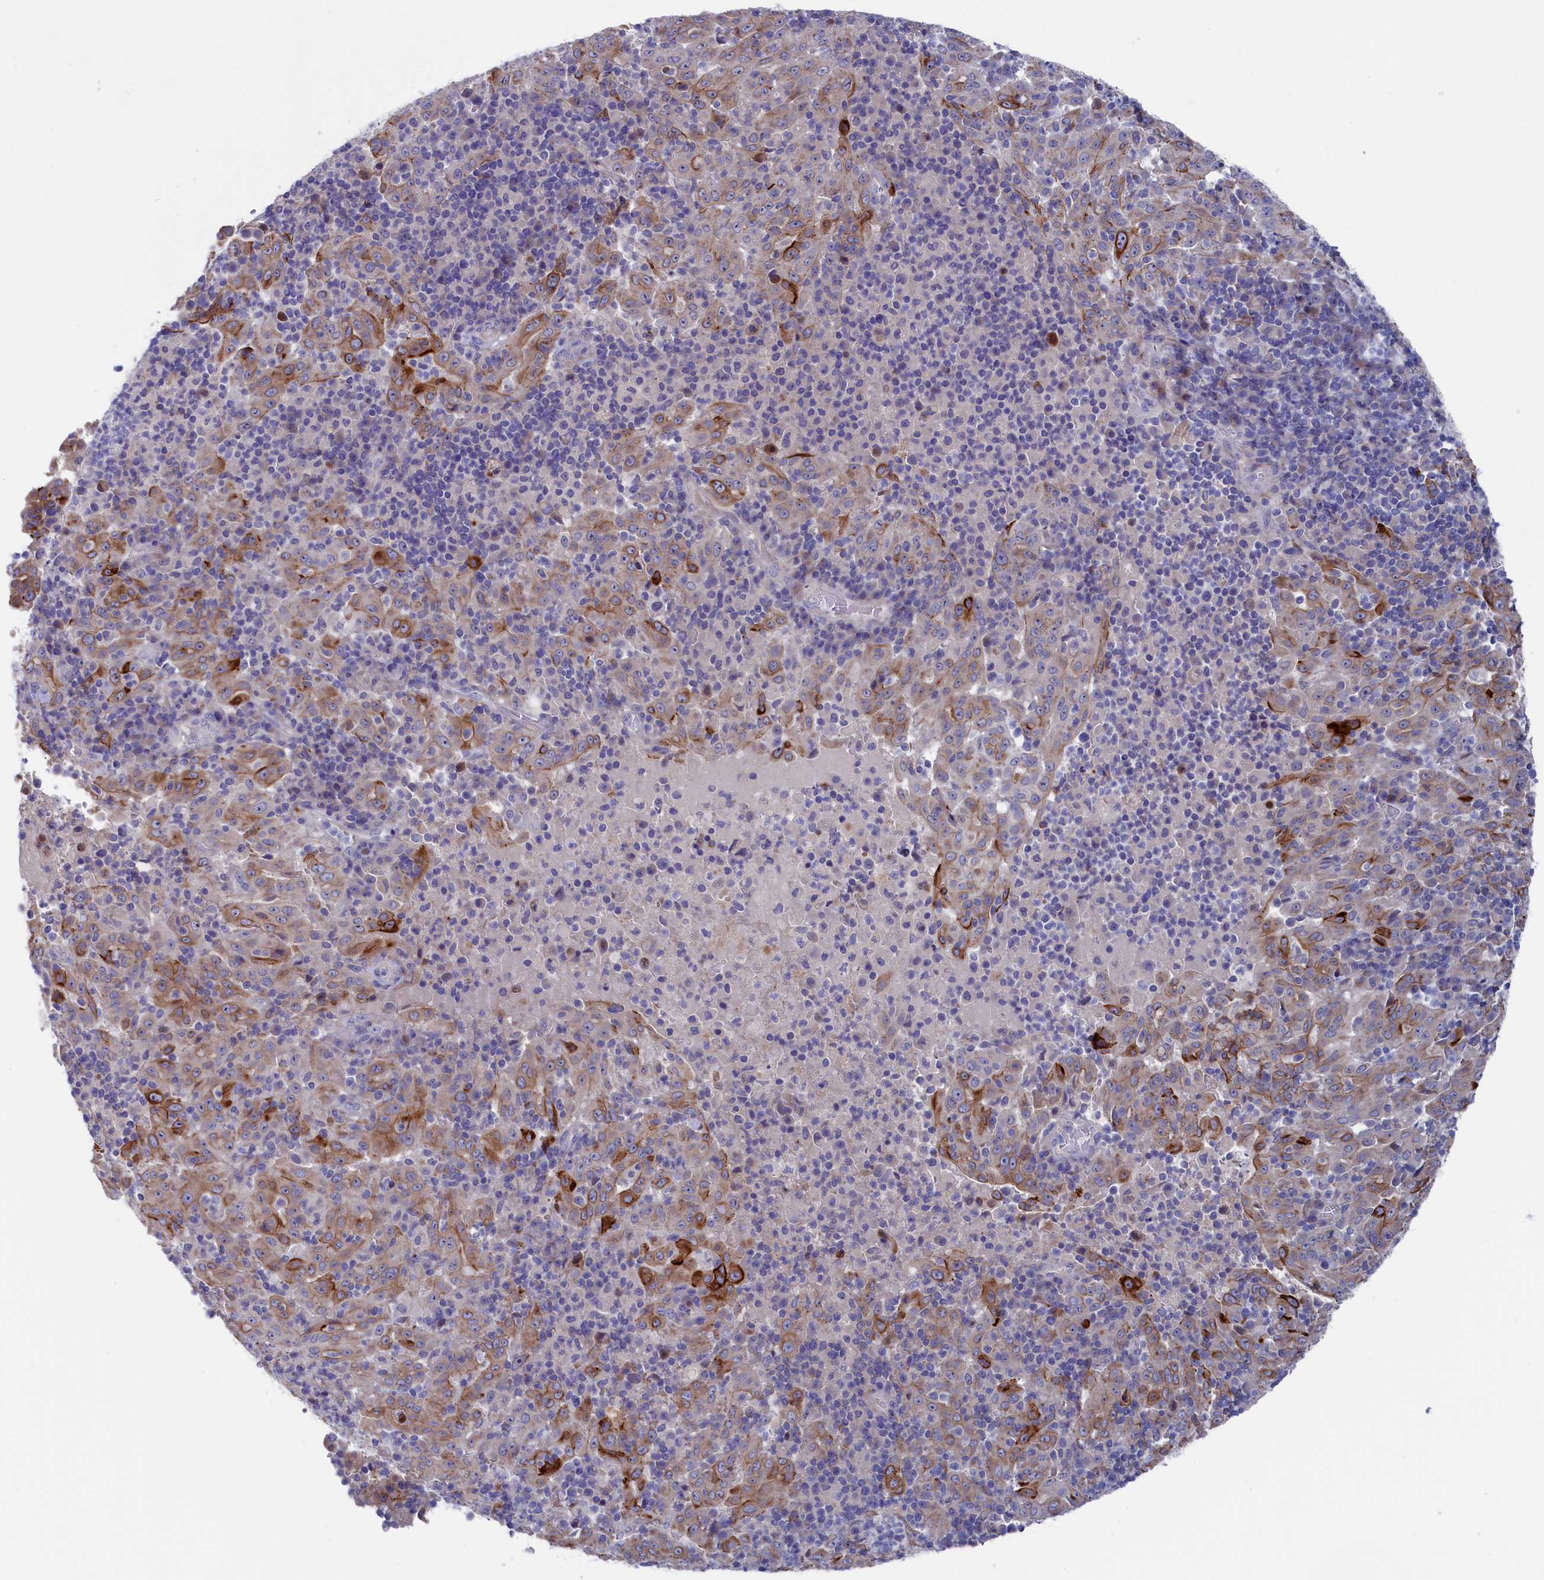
{"staining": {"intensity": "moderate", "quantity": ">75%", "location": "cytoplasmic/membranous"}, "tissue": "pancreatic cancer", "cell_type": "Tumor cells", "image_type": "cancer", "snomed": [{"axis": "morphology", "description": "Adenocarcinoma, NOS"}, {"axis": "topography", "description": "Pancreas"}], "caption": "This is an image of IHC staining of pancreatic cancer, which shows moderate expression in the cytoplasmic/membranous of tumor cells.", "gene": "NUDT7", "patient": {"sex": "male", "age": 63}}